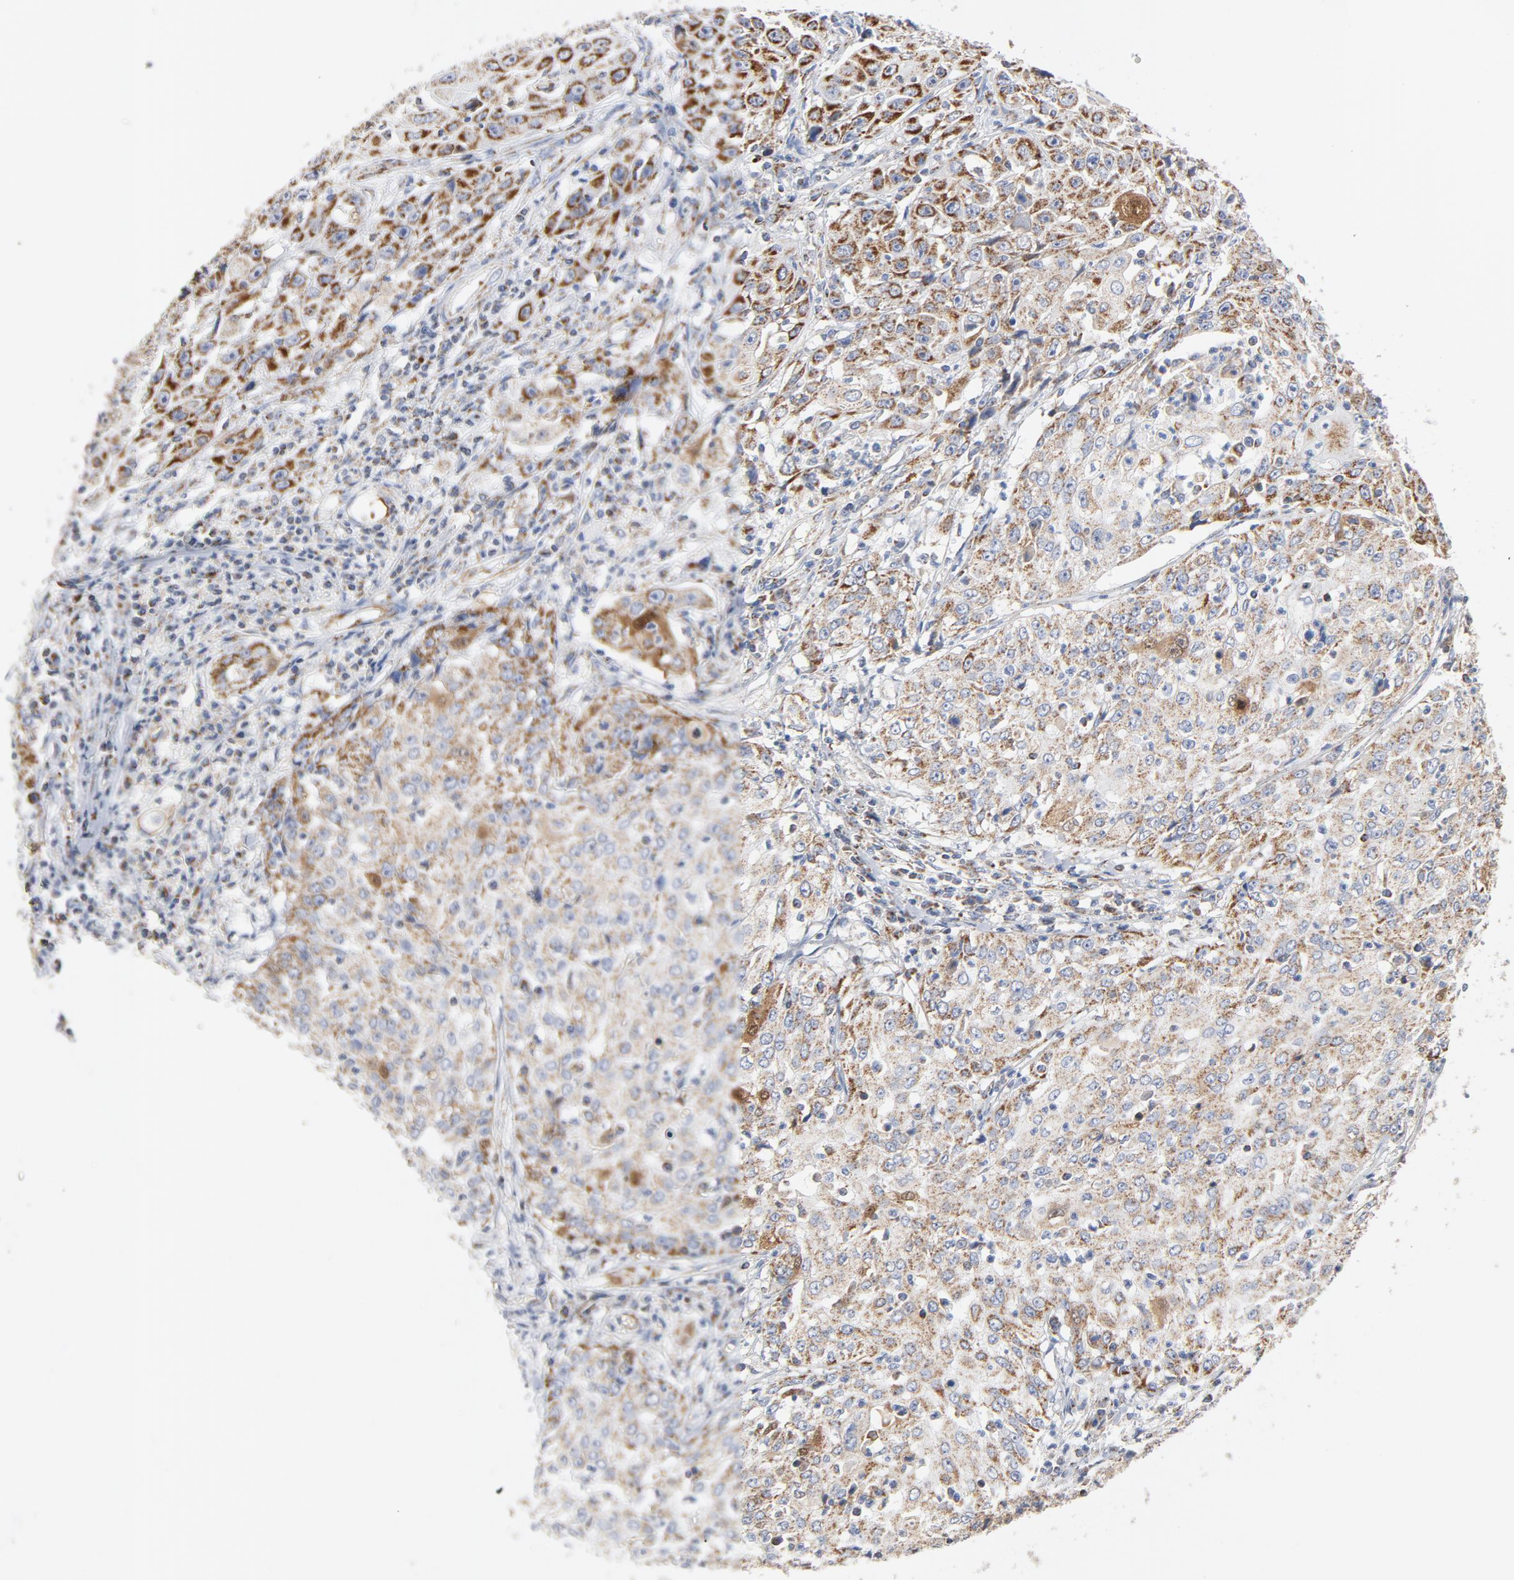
{"staining": {"intensity": "strong", "quantity": ">75%", "location": "cytoplasmic/membranous"}, "tissue": "cervical cancer", "cell_type": "Tumor cells", "image_type": "cancer", "snomed": [{"axis": "morphology", "description": "Squamous cell carcinoma, NOS"}, {"axis": "topography", "description": "Cervix"}], "caption": "This image reveals immunohistochemistry (IHC) staining of human squamous cell carcinoma (cervical), with high strong cytoplasmic/membranous positivity in about >75% of tumor cells.", "gene": "DIABLO", "patient": {"sex": "female", "age": 39}}